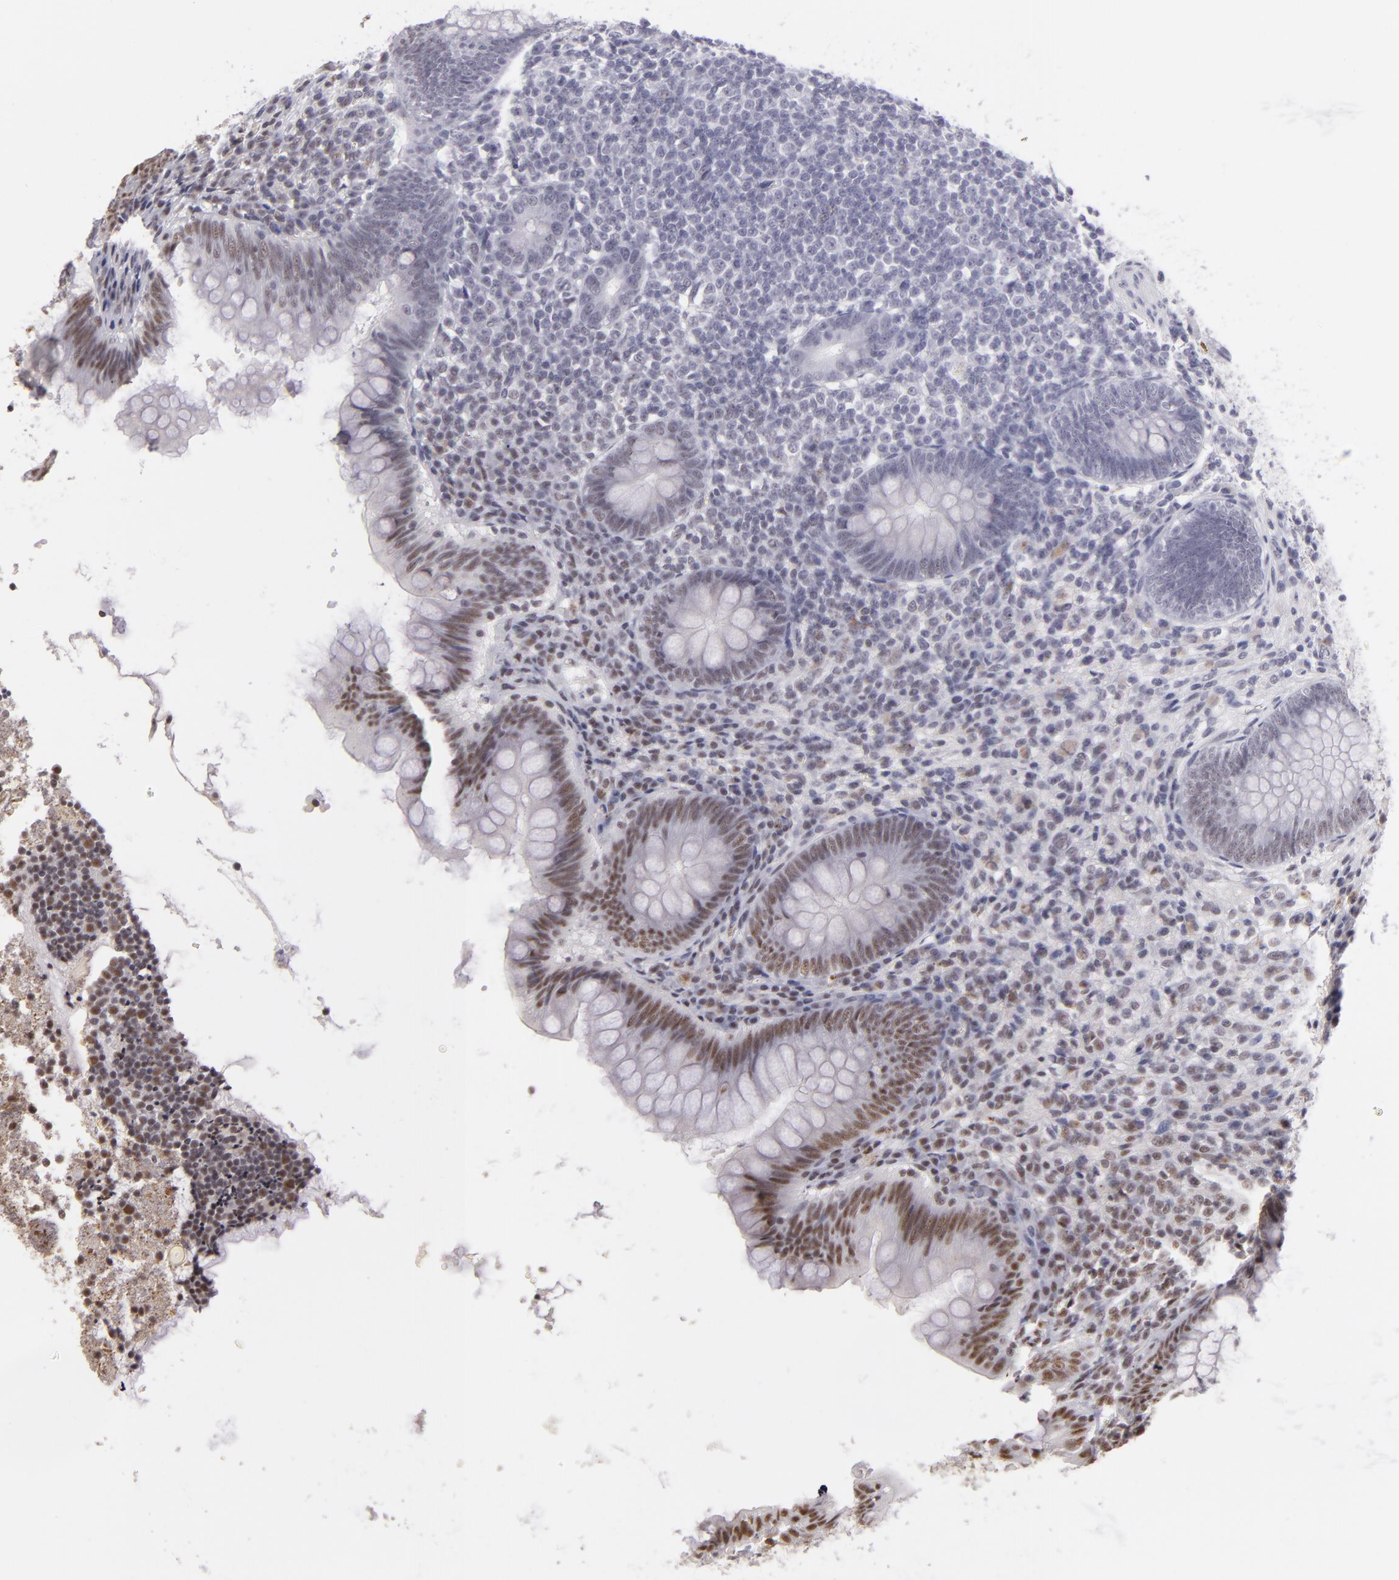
{"staining": {"intensity": "moderate", "quantity": ">75%", "location": "nuclear"}, "tissue": "appendix", "cell_type": "Glandular cells", "image_type": "normal", "snomed": [{"axis": "morphology", "description": "Normal tissue, NOS"}, {"axis": "topography", "description": "Appendix"}], "caption": "Protein expression analysis of normal human appendix reveals moderate nuclear staining in approximately >75% of glandular cells. Using DAB (brown) and hematoxylin (blue) stains, captured at high magnification using brightfield microscopy.", "gene": "INTS6", "patient": {"sex": "female", "age": 66}}